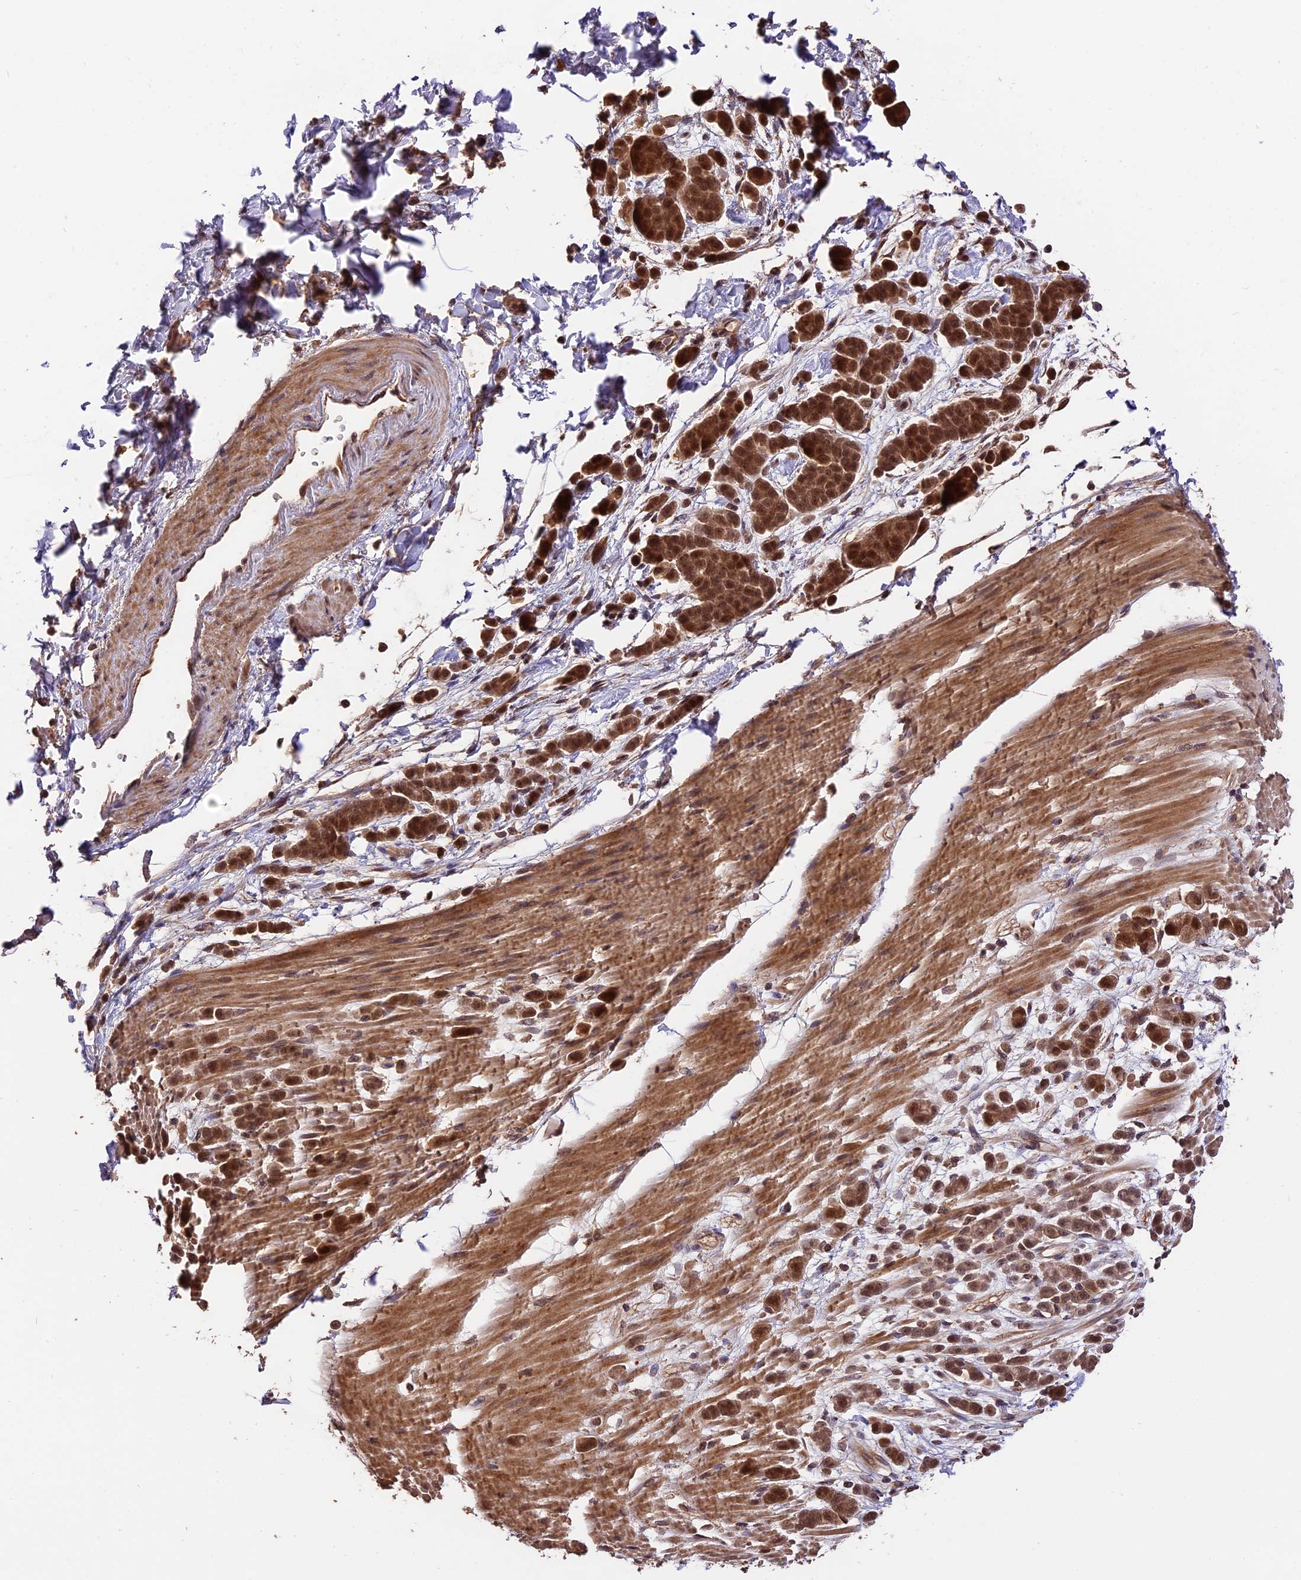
{"staining": {"intensity": "strong", "quantity": ">75%", "location": "cytoplasmic/membranous,nuclear"}, "tissue": "pancreatic cancer", "cell_type": "Tumor cells", "image_type": "cancer", "snomed": [{"axis": "morphology", "description": "Normal tissue, NOS"}, {"axis": "morphology", "description": "Adenocarcinoma, NOS"}, {"axis": "topography", "description": "Pancreas"}], "caption": "About >75% of tumor cells in human pancreatic cancer (adenocarcinoma) demonstrate strong cytoplasmic/membranous and nuclear protein staining as visualized by brown immunohistochemical staining.", "gene": "TRMT1", "patient": {"sex": "female", "age": 64}}